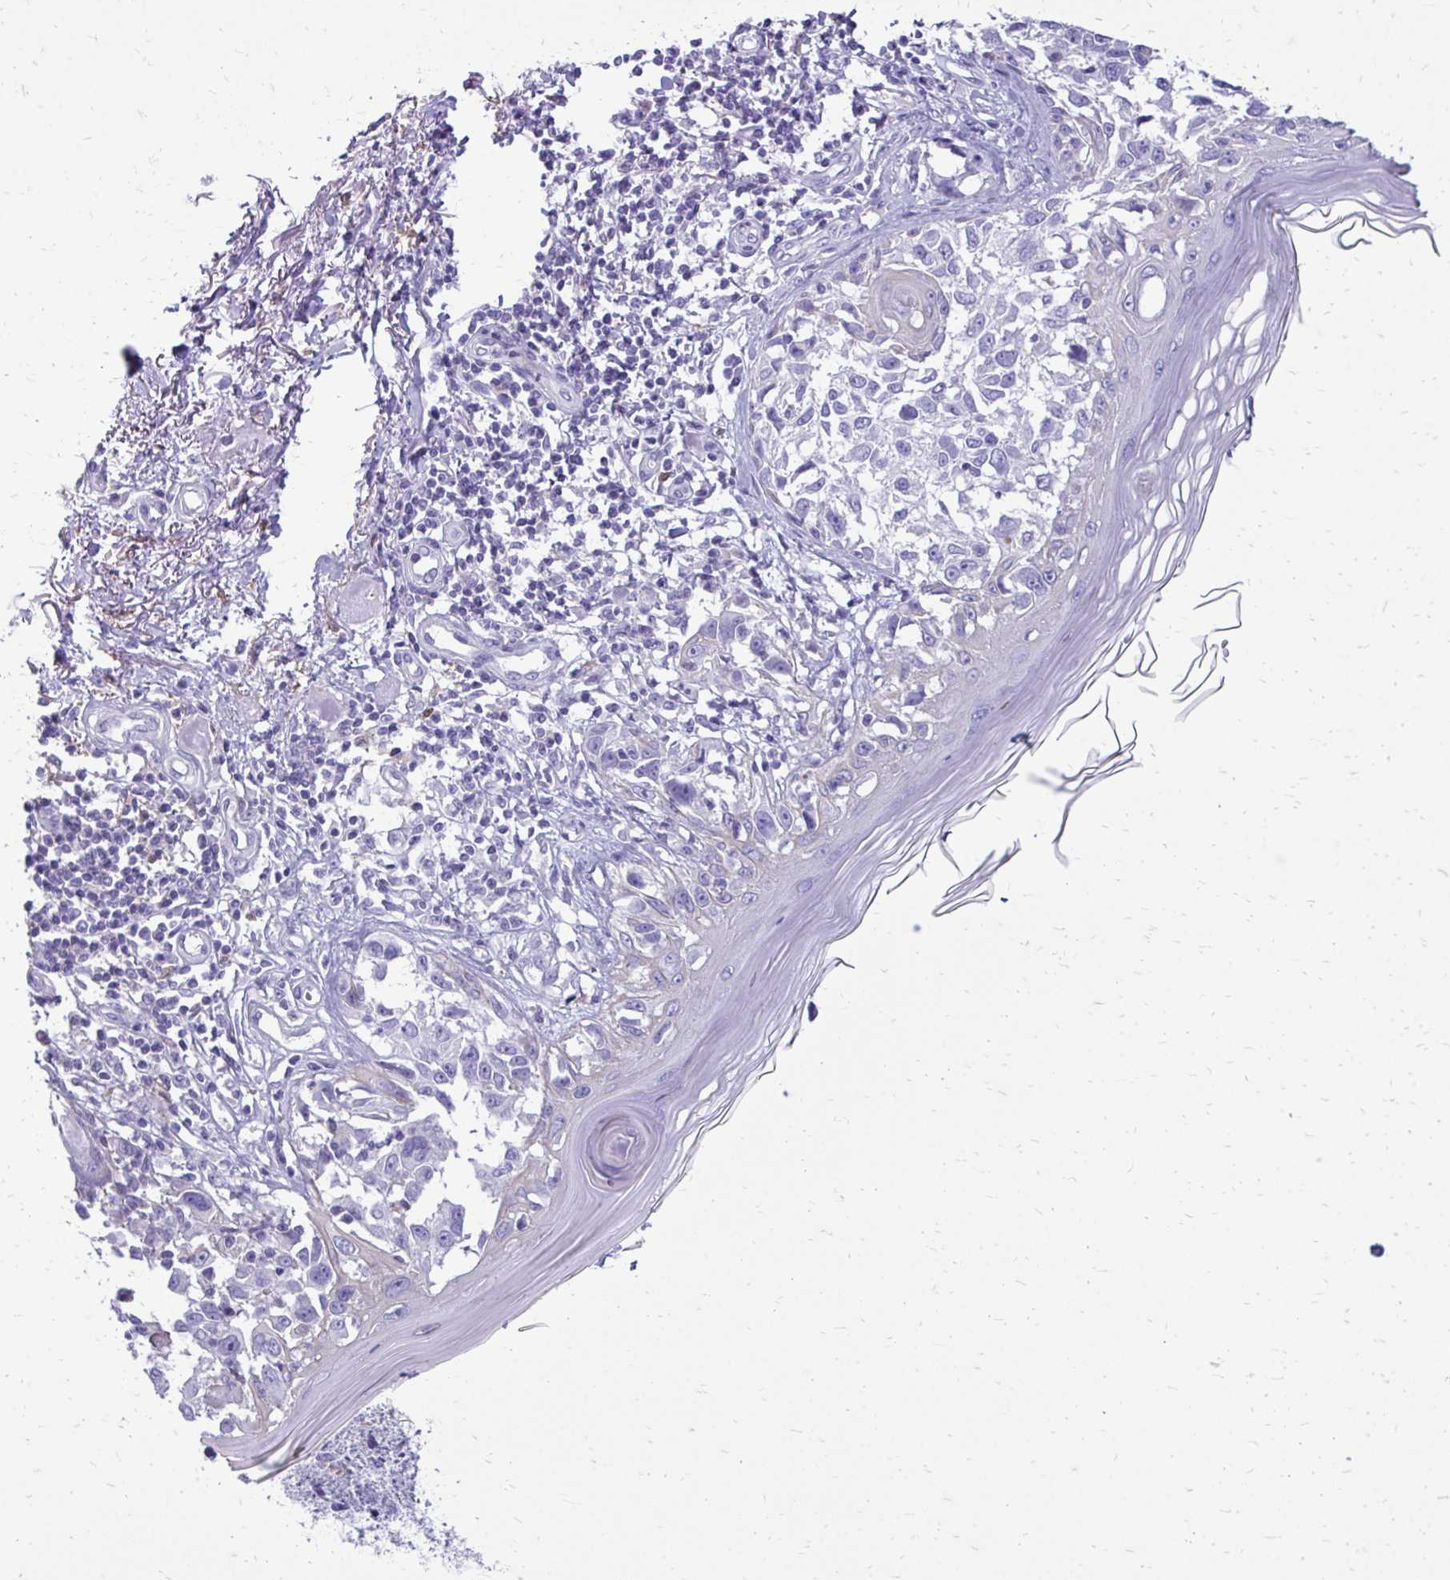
{"staining": {"intensity": "negative", "quantity": "none", "location": "none"}, "tissue": "melanoma", "cell_type": "Tumor cells", "image_type": "cancer", "snomed": [{"axis": "morphology", "description": "Malignant melanoma, NOS"}, {"axis": "topography", "description": "Skin"}], "caption": "Immunohistochemistry image of neoplastic tissue: human melanoma stained with DAB (3,3'-diaminobenzidine) shows no significant protein expression in tumor cells.", "gene": "SIGLEC11", "patient": {"sex": "male", "age": 73}}